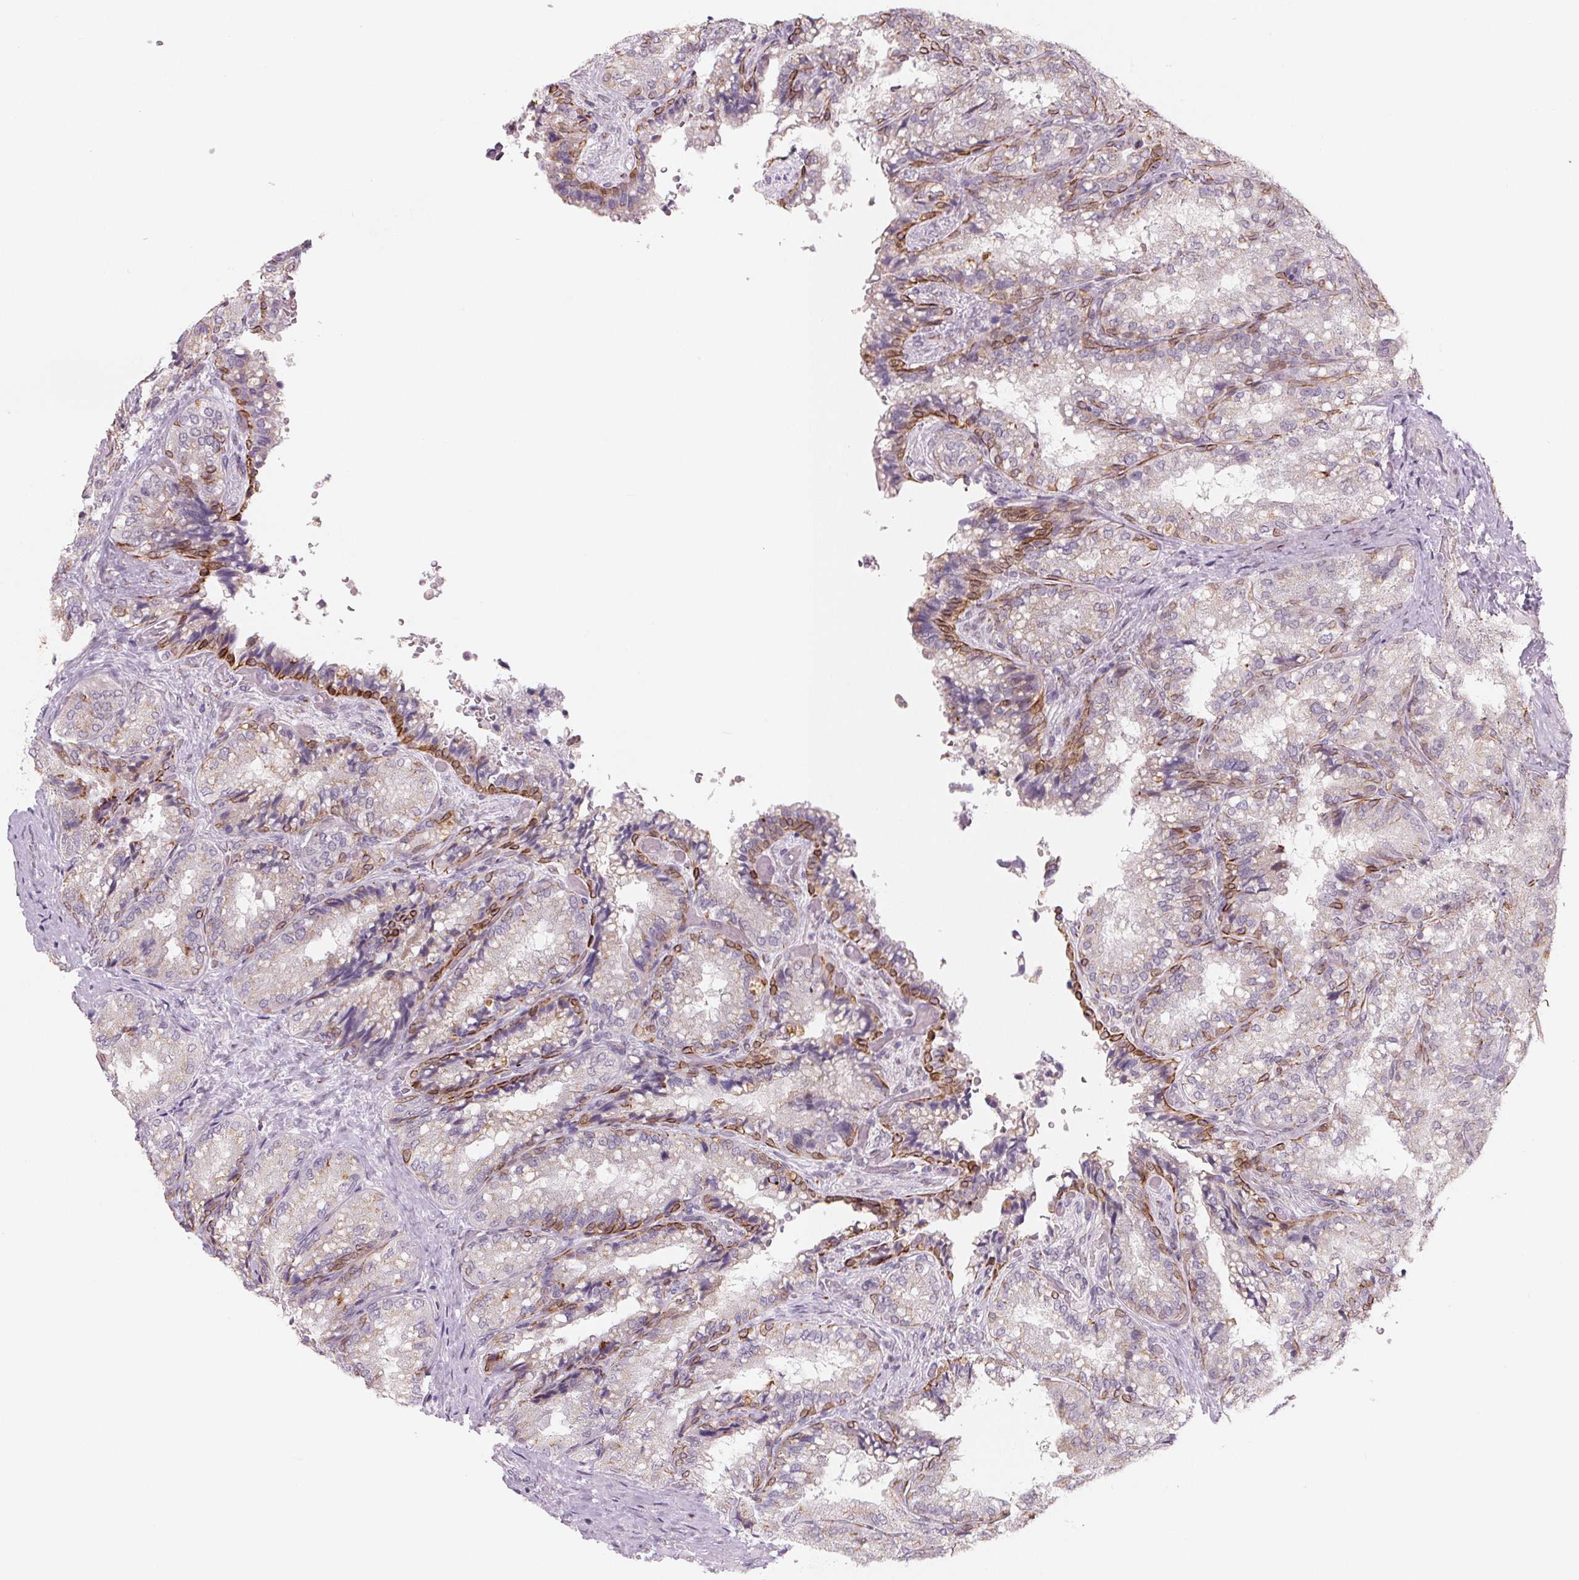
{"staining": {"intensity": "strong", "quantity": "<25%", "location": "cytoplasmic/membranous"}, "tissue": "seminal vesicle", "cell_type": "Glandular cells", "image_type": "normal", "snomed": [{"axis": "morphology", "description": "Normal tissue, NOS"}, {"axis": "topography", "description": "Seminal veicle"}], "caption": "Immunohistochemistry (IHC) (DAB (3,3'-diaminobenzidine)) staining of normal seminal vesicle demonstrates strong cytoplasmic/membranous protein expression in about <25% of glandular cells.", "gene": "RAB22A", "patient": {"sex": "male", "age": 57}}